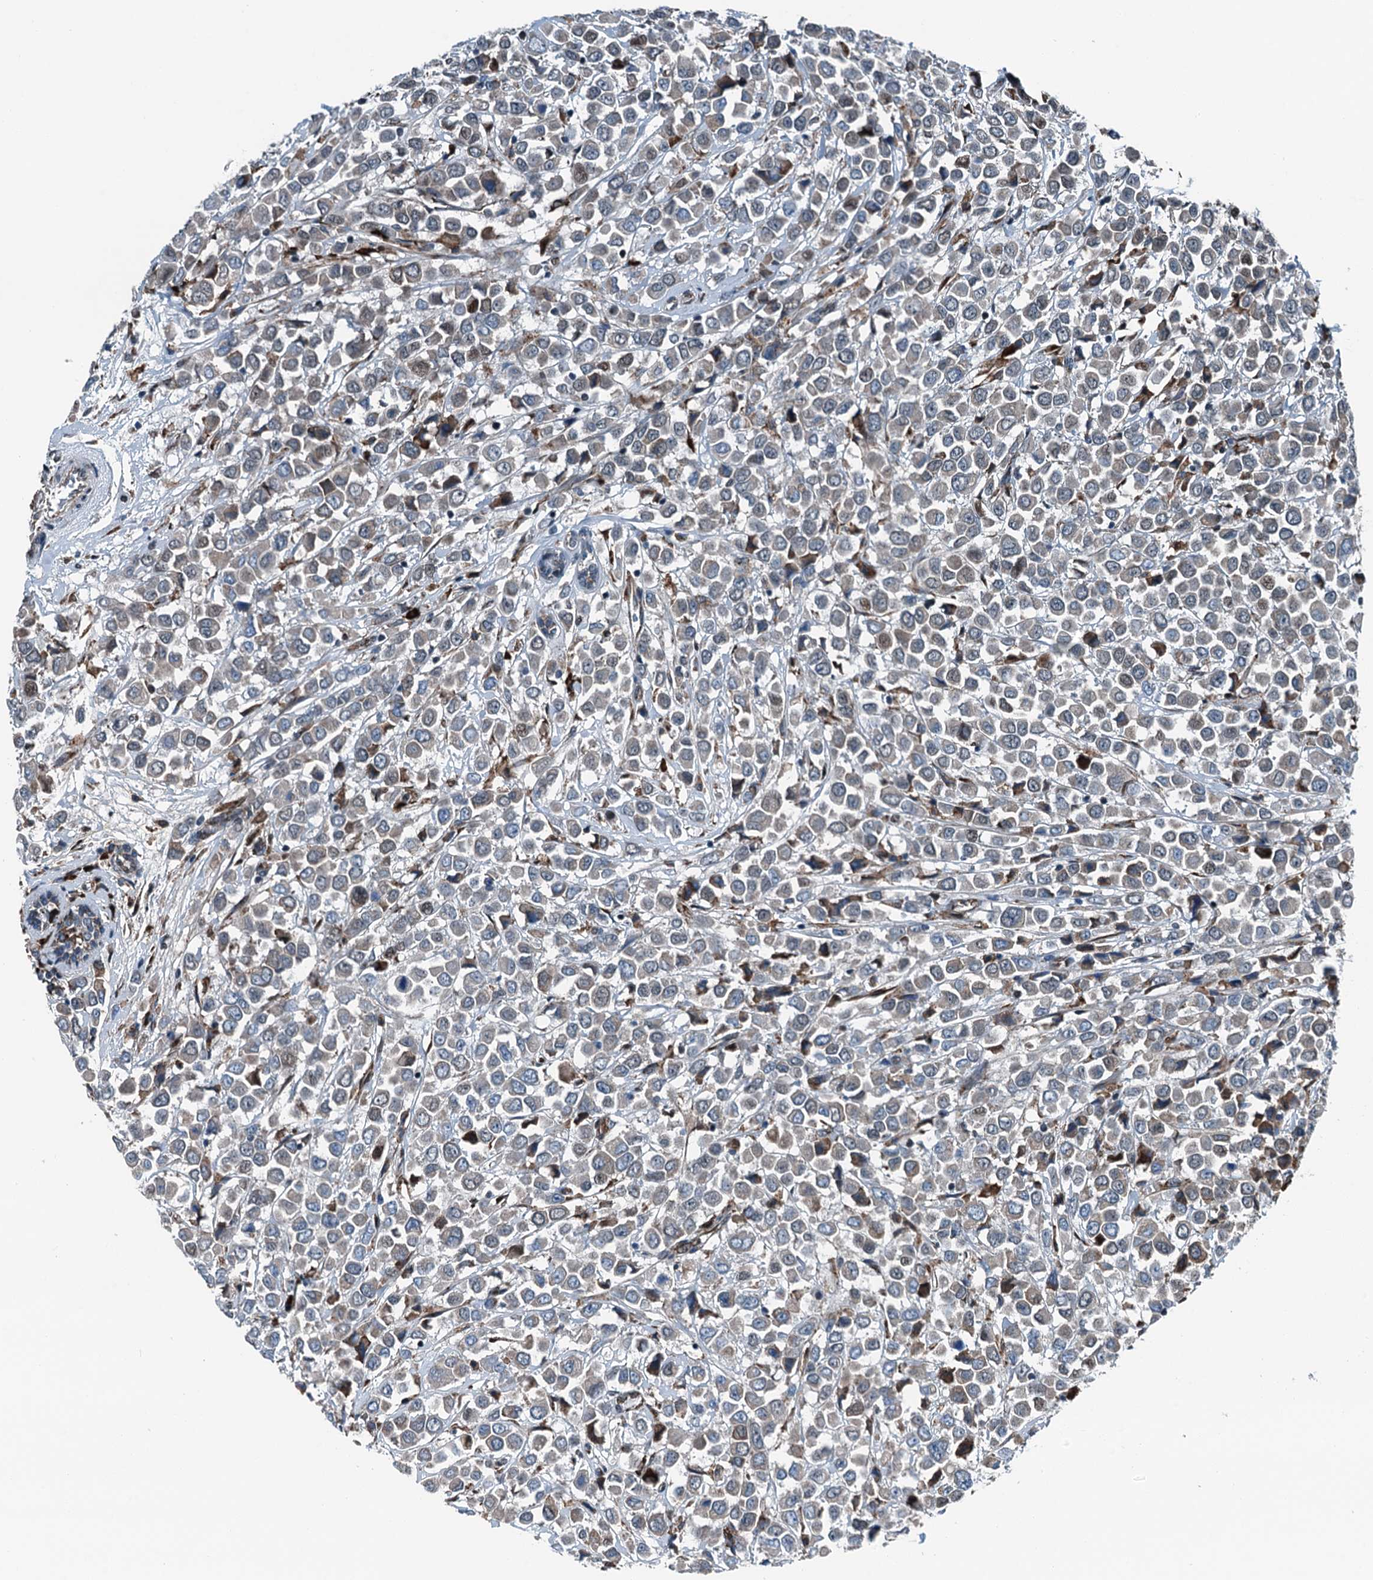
{"staining": {"intensity": "moderate", "quantity": "<25%", "location": "cytoplasmic/membranous"}, "tissue": "breast cancer", "cell_type": "Tumor cells", "image_type": "cancer", "snomed": [{"axis": "morphology", "description": "Duct carcinoma"}, {"axis": "topography", "description": "Breast"}], "caption": "DAB immunohistochemical staining of human breast intraductal carcinoma displays moderate cytoplasmic/membranous protein positivity in about <25% of tumor cells. The protein of interest is shown in brown color, while the nuclei are stained blue.", "gene": "TAMALIN", "patient": {"sex": "female", "age": 61}}